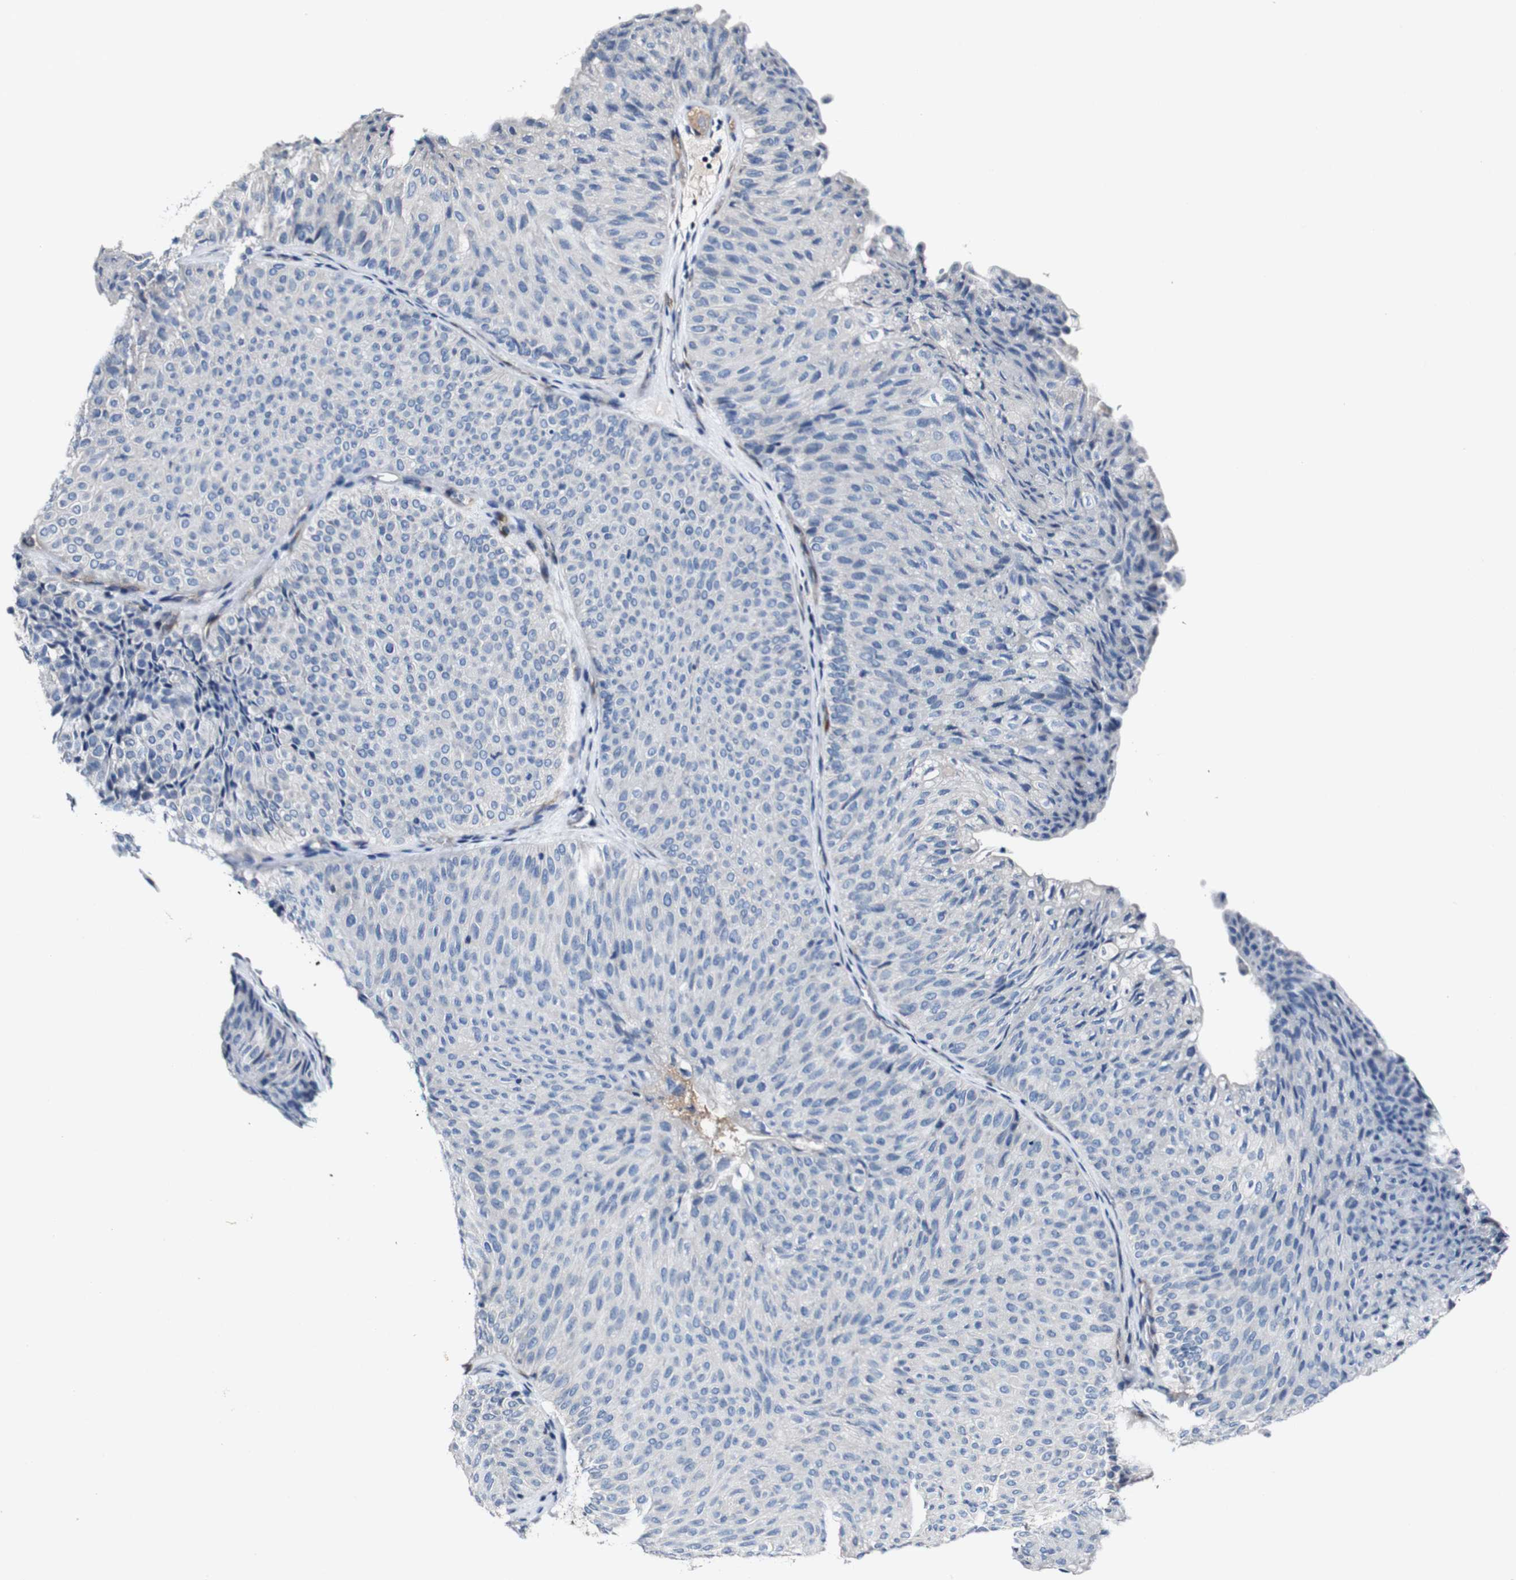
{"staining": {"intensity": "negative", "quantity": "none", "location": "none"}, "tissue": "urothelial cancer", "cell_type": "Tumor cells", "image_type": "cancer", "snomed": [{"axis": "morphology", "description": "Urothelial carcinoma, Low grade"}, {"axis": "topography", "description": "Urinary bladder"}], "caption": "A high-resolution image shows immunohistochemistry (IHC) staining of urothelial cancer, which shows no significant expression in tumor cells. (DAB (3,3'-diaminobenzidine) immunohistochemistry (IHC) visualized using brightfield microscopy, high magnification).", "gene": "GRAMD1A", "patient": {"sex": "male", "age": 78}}